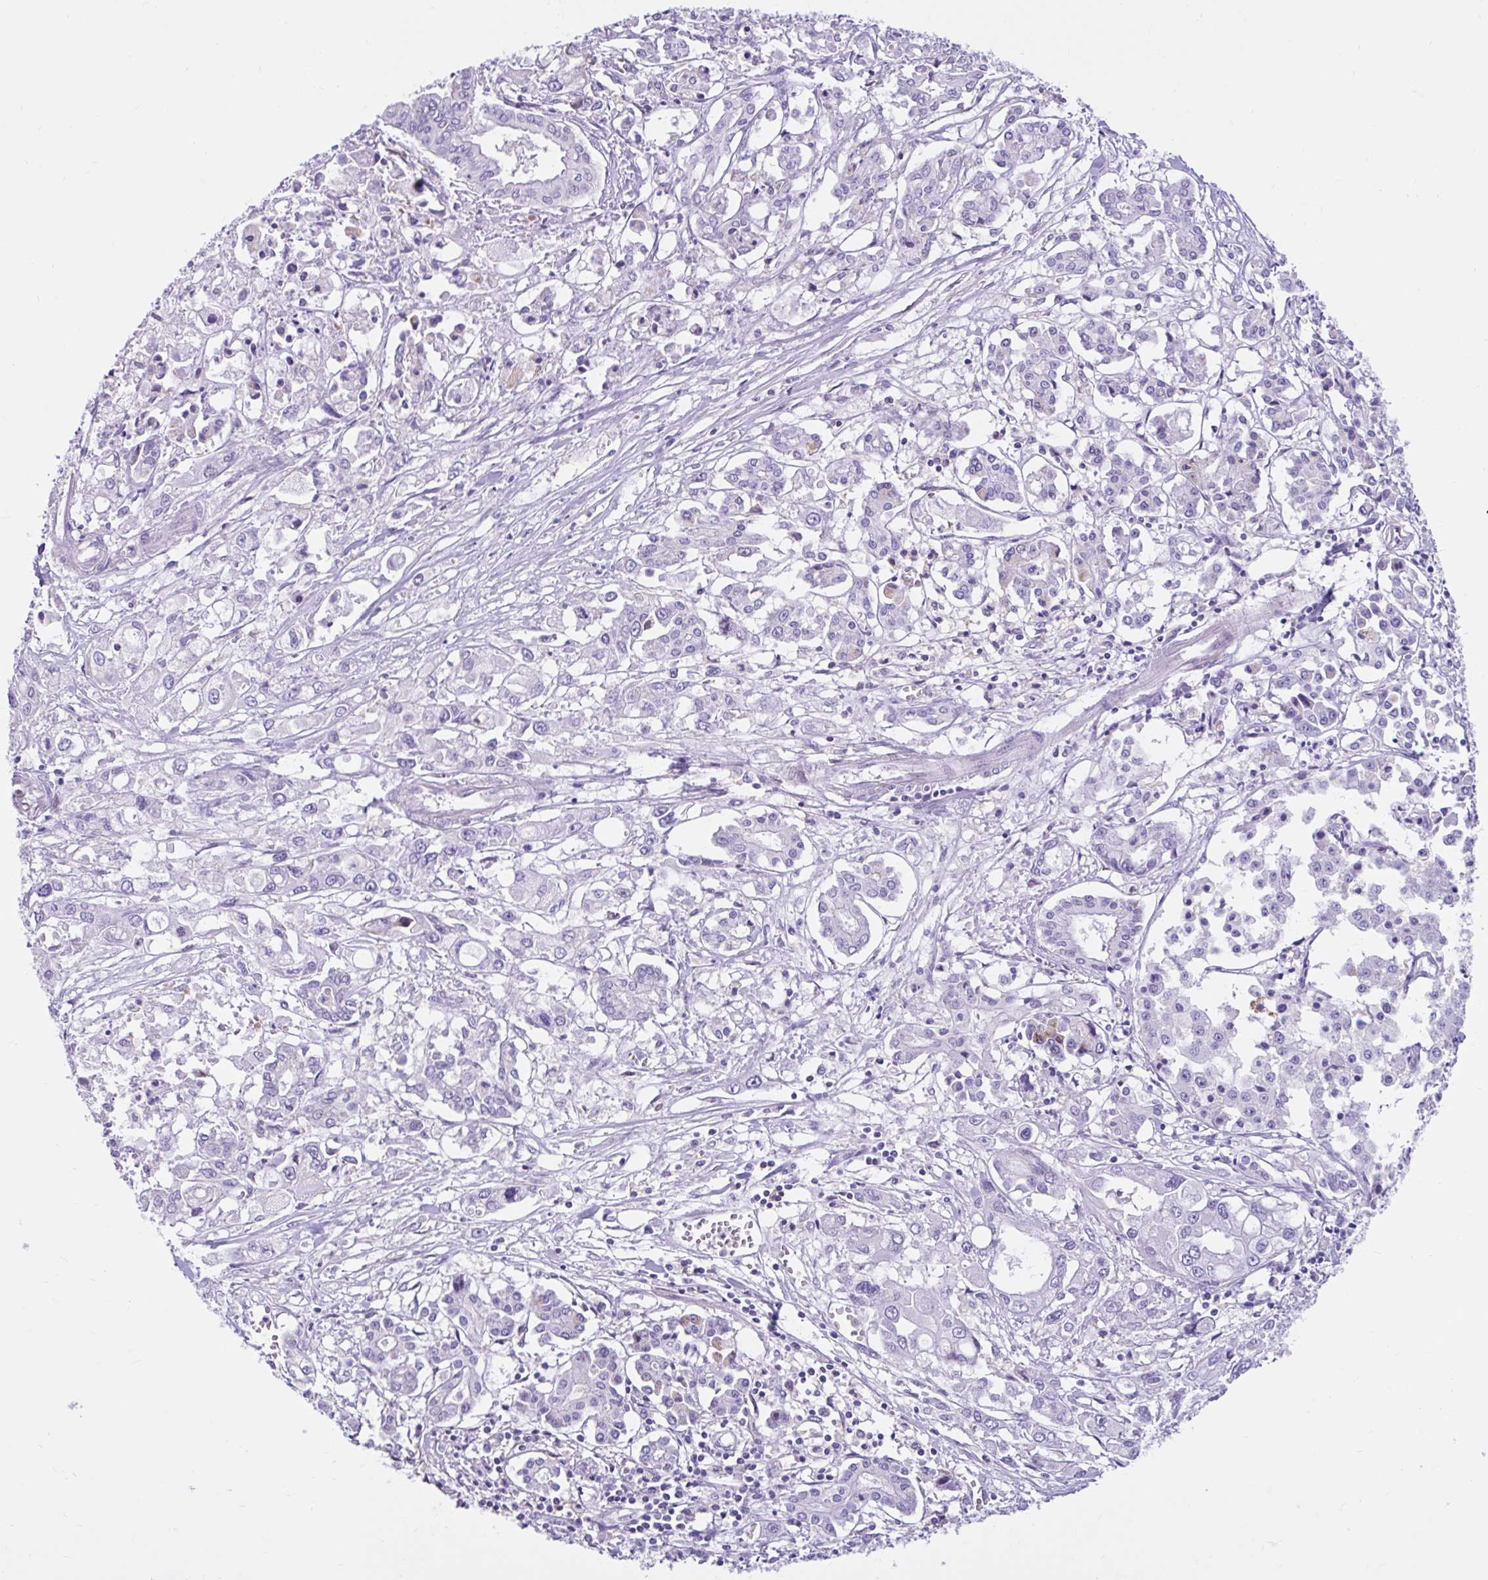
{"staining": {"intensity": "negative", "quantity": "none", "location": "none"}, "tissue": "pancreatic cancer", "cell_type": "Tumor cells", "image_type": "cancer", "snomed": [{"axis": "morphology", "description": "Adenocarcinoma, NOS"}, {"axis": "topography", "description": "Pancreas"}], "caption": "DAB immunohistochemical staining of human pancreatic adenocarcinoma reveals no significant staining in tumor cells.", "gene": "NHLH2", "patient": {"sex": "male", "age": 71}}